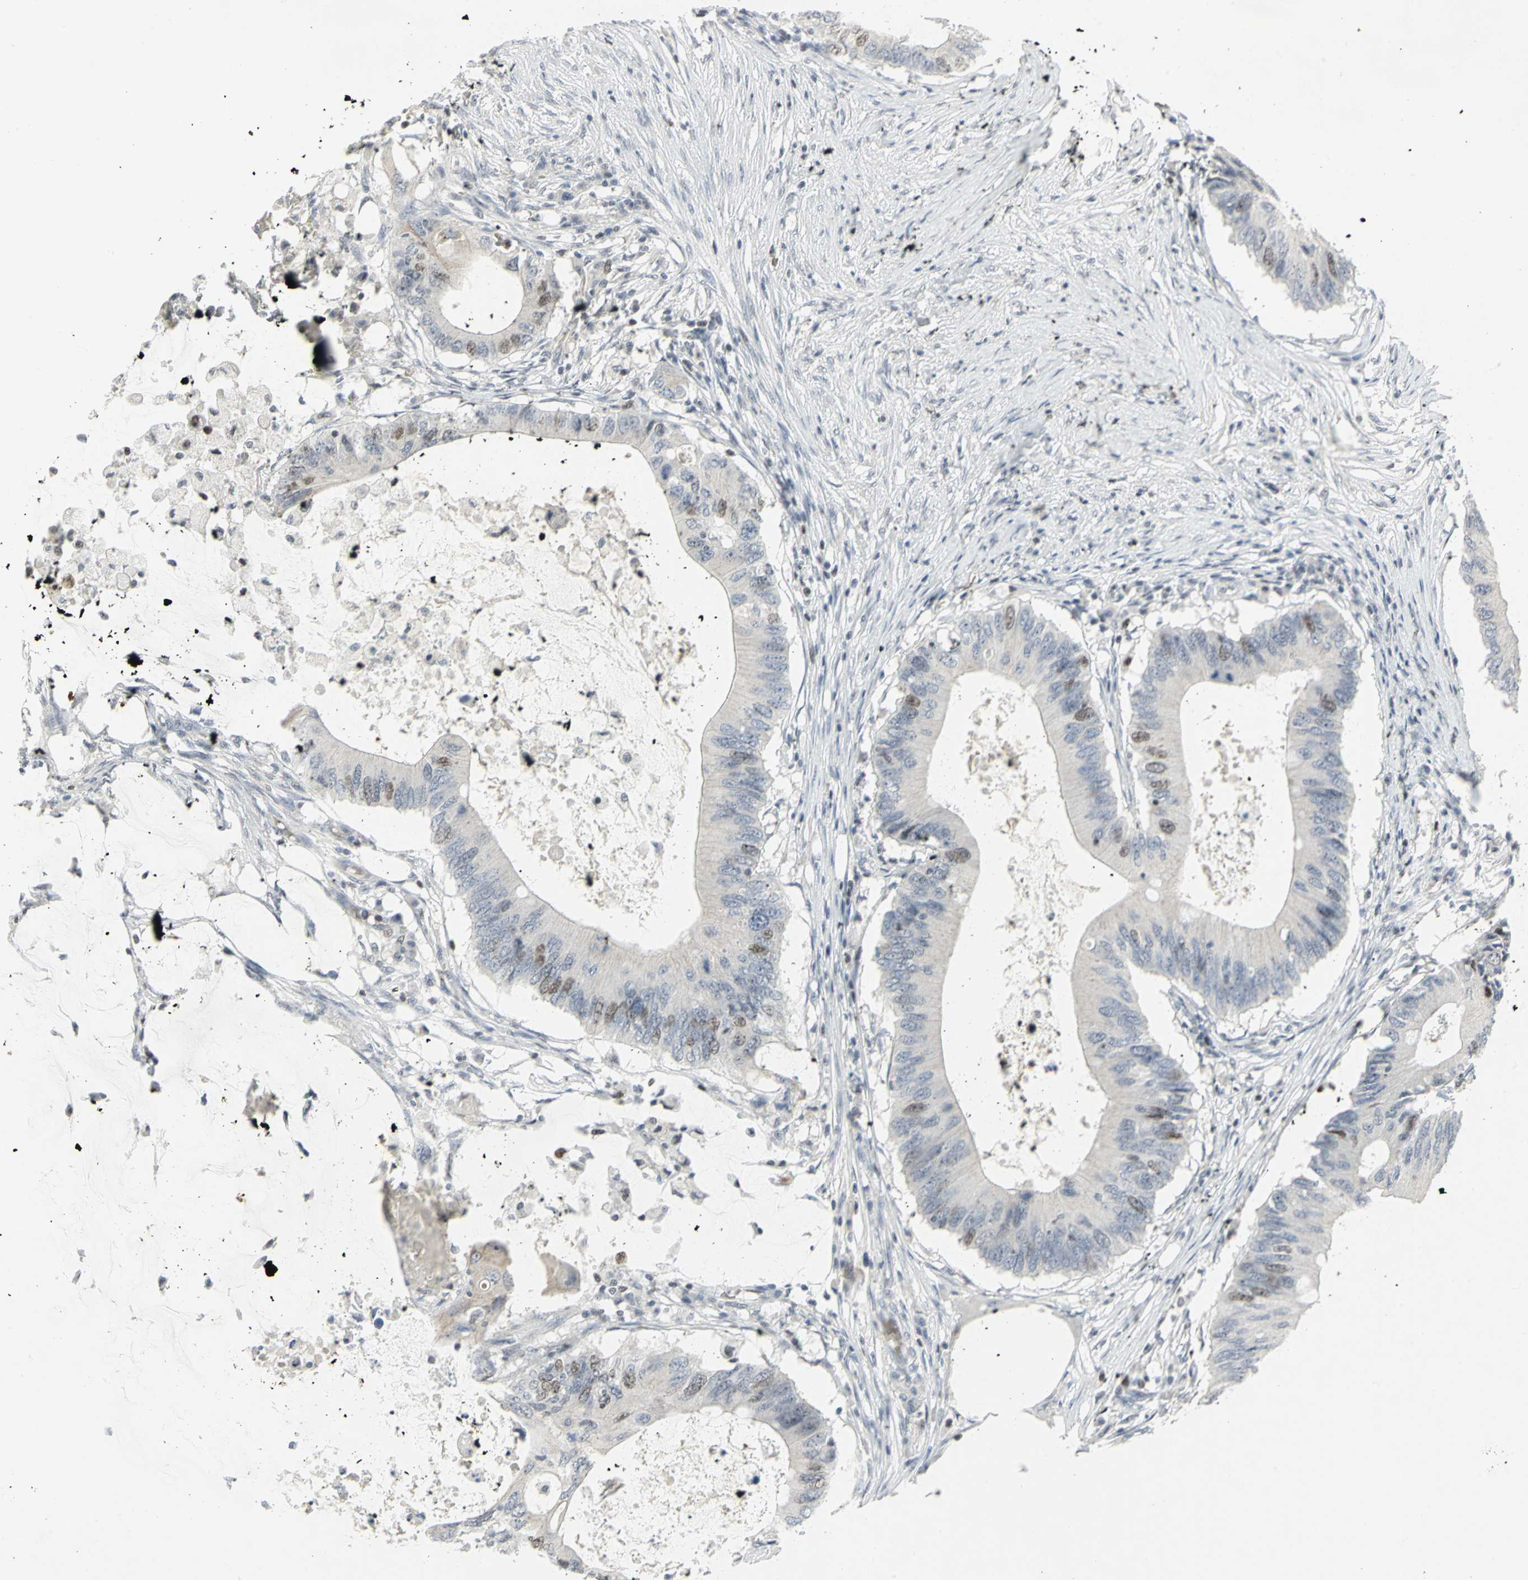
{"staining": {"intensity": "weak", "quantity": "<25%", "location": "nuclear"}, "tissue": "colorectal cancer", "cell_type": "Tumor cells", "image_type": "cancer", "snomed": [{"axis": "morphology", "description": "Adenocarcinoma, NOS"}, {"axis": "topography", "description": "Colon"}], "caption": "Colorectal adenocarcinoma was stained to show a protein in brown. There is no significant expression in tumor cells. (DAB immunohistochemistry with hematoxylin counter stain).", "gene": "RPA1", "patient": {"sex": "male", "age": 71}}